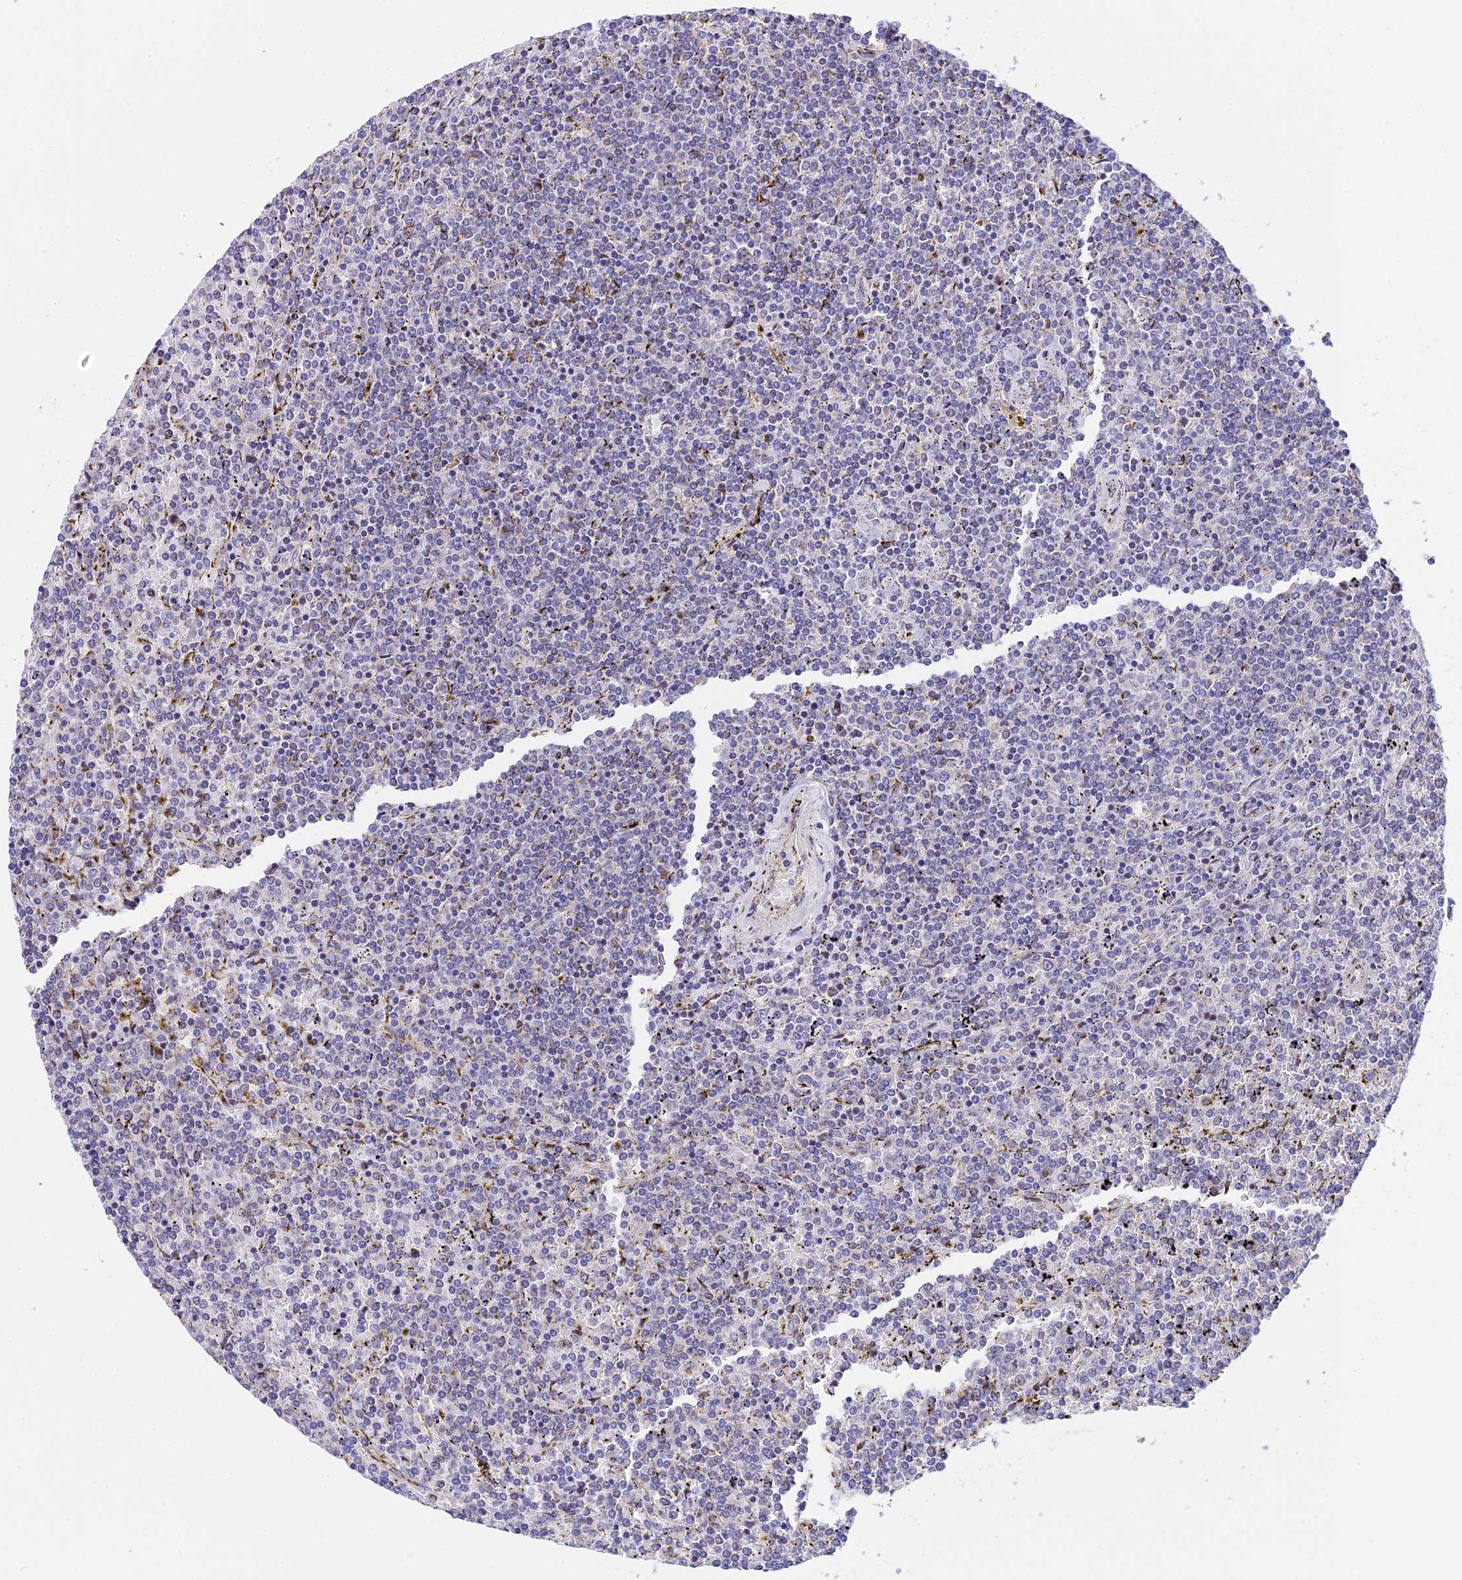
{"staining": {"intensity": "negative", "quantity": "none", "location": "none"}, "tissue": "lymphoma", "cell_type": "Tumor cells", "image_type": "cancer", "snomed": [{"axis": "morphology", "description": "Malignant lymphoma, non-Hodgkin's type, Low grade"}, {"axis": "topography", "description": "Spleen"}], "caption": "This is an immunohistochemistry (IHC) photomicrograph of low-grade malignant lymphoma, non-Hodgkin's type. There is no expression in tumor cells.", "gene": "TRIM43B", "patient": {"sex": "female", "age": 19}}